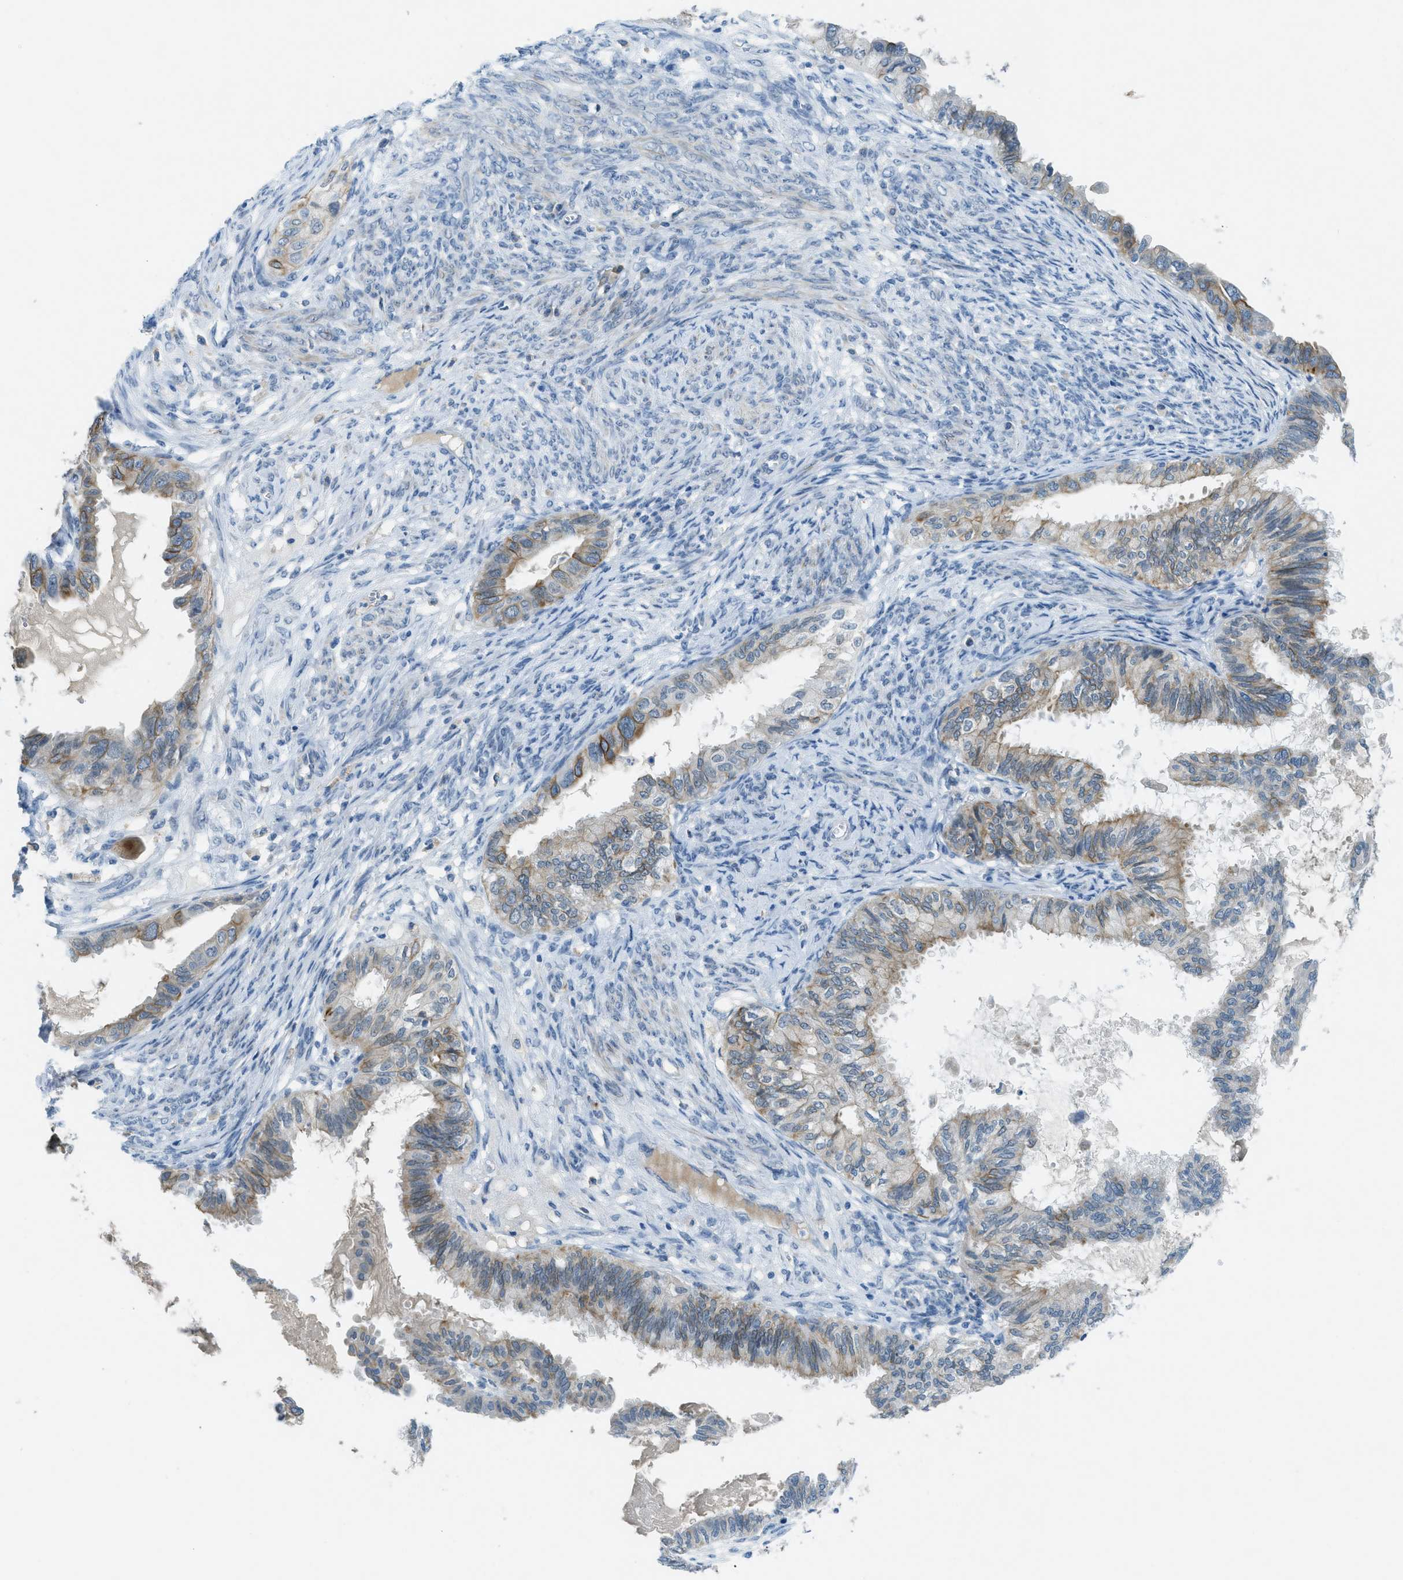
{"staining": {"intensity": "weak", "quantity": "25%-75%", "location": "cytoplasmic/membranous"}, "tissue": "cervical cancer", "cell_type": "Tumor cells", "image_type": "cancer", "snomed": [{"axis": "morphology", "description": "Normal tissue, NOS"}, {"axis": "morphology", "description": "Adenocarcinoma, NOS"}, {"axis": "topography", "description": "Cervix"}, {"axis": "topography", "description": "Endometrium"}], "caption": "Cervical cancer (adenocarcinoma) stained with a brown dye demonstrates weak cytoplasmic/membranous positive expression in about 25%-75% of tumor cells.", "gene": "KLHL8", "patient": {"sex": "female", "age": 86}}